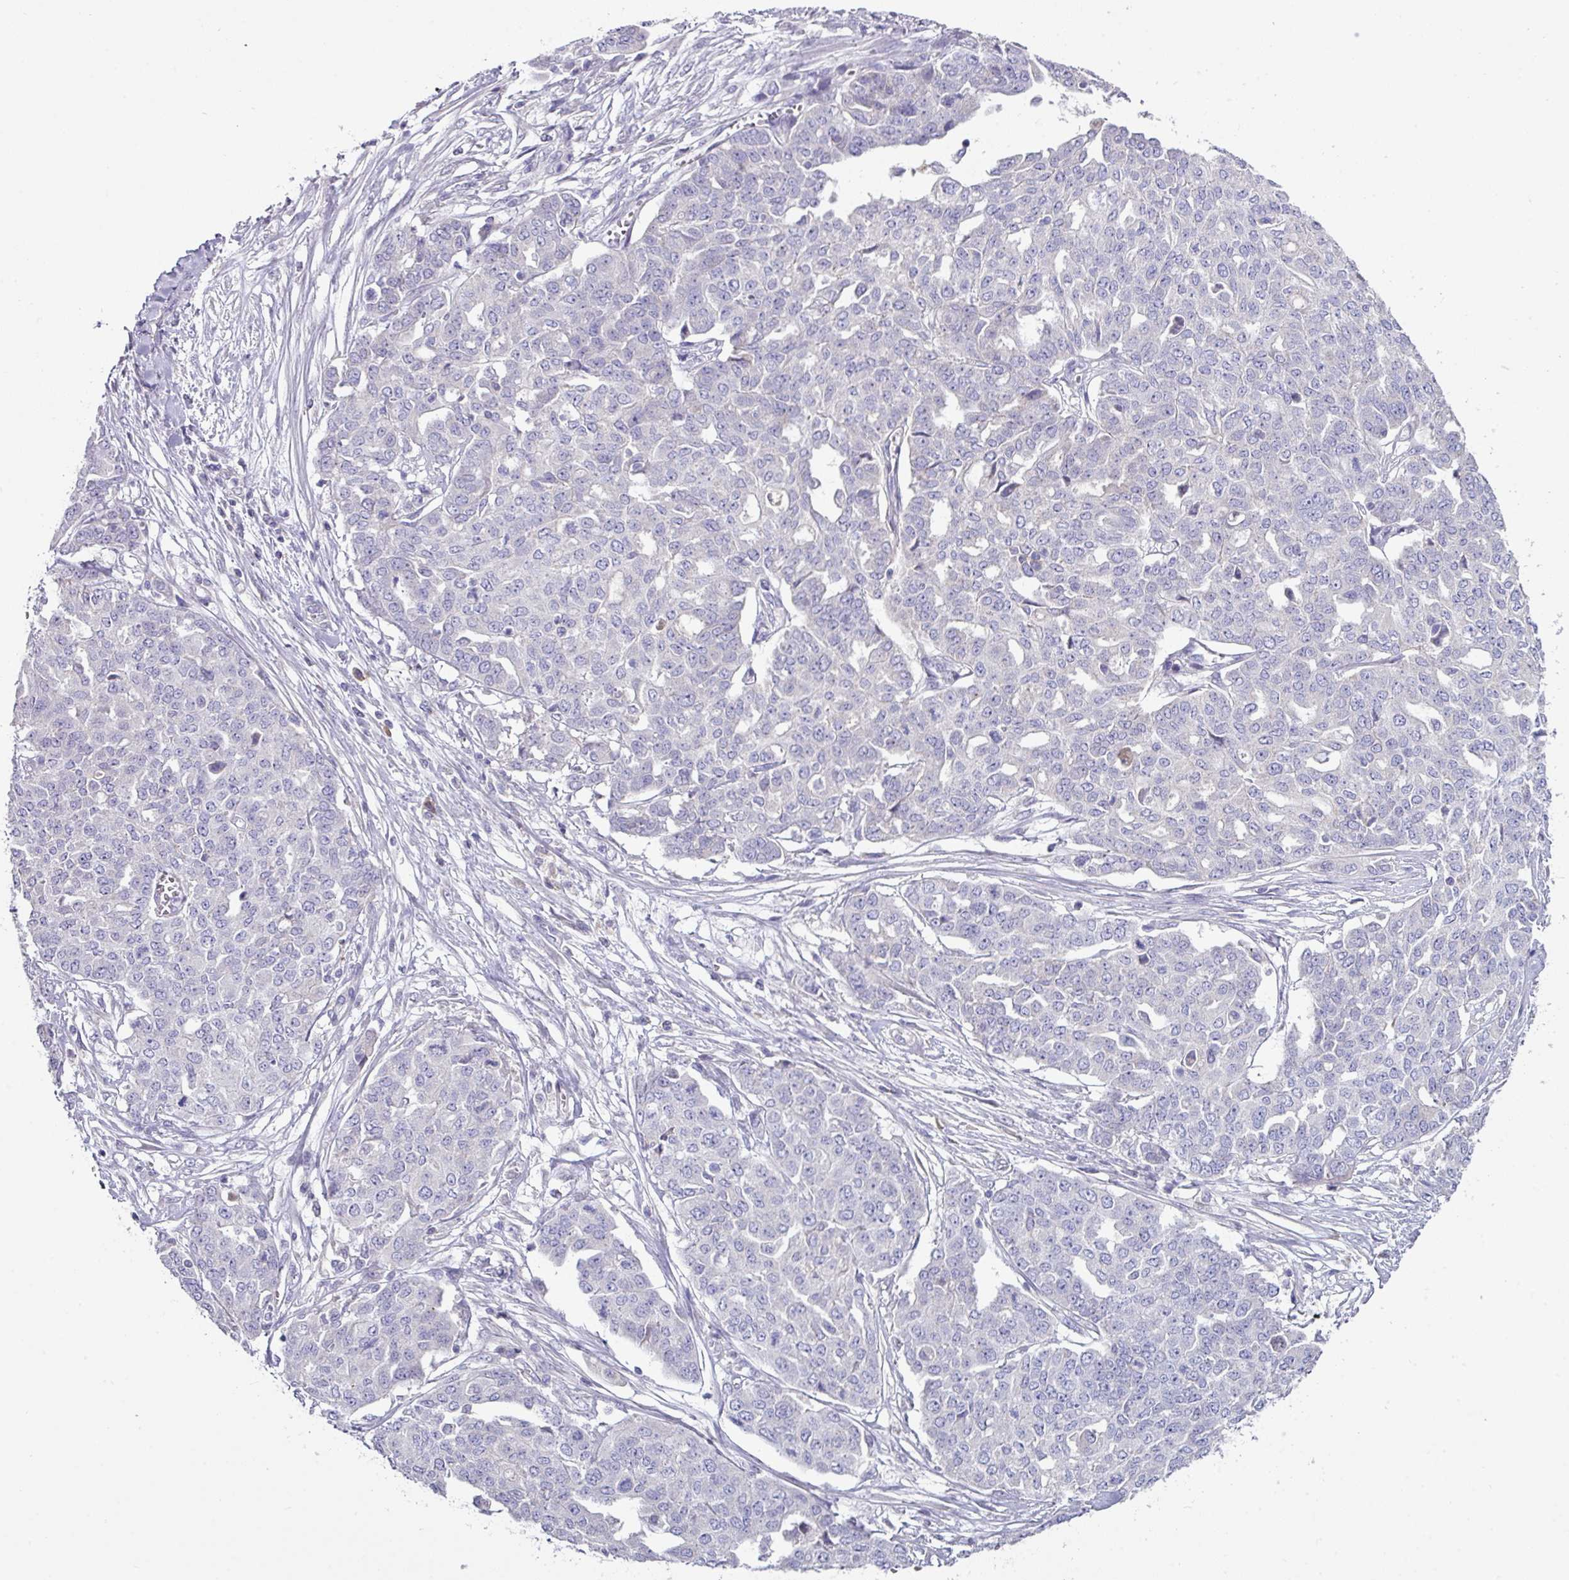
{"staining": {"intensity": "negative", "quantity": "none", "location": "none"}, "tissue": "ovarian cancer", "cell_type": "Tumor cells", "image_type": "cancer", "snomed": [{"axis": "morphology", "description": "Cystadenocarcinoma, serous, NOS"}, {"axis": "topography", "description": "Soft tissue"}, {"axis": "topography", "description": "Ovary"}], "caption": "The photomicrograph displays no staining of tumor cells in ovarian serous cystadenocarcinoma.", "gene": "SLAMF6", "patient": {"sex": "female", "age": 57}}